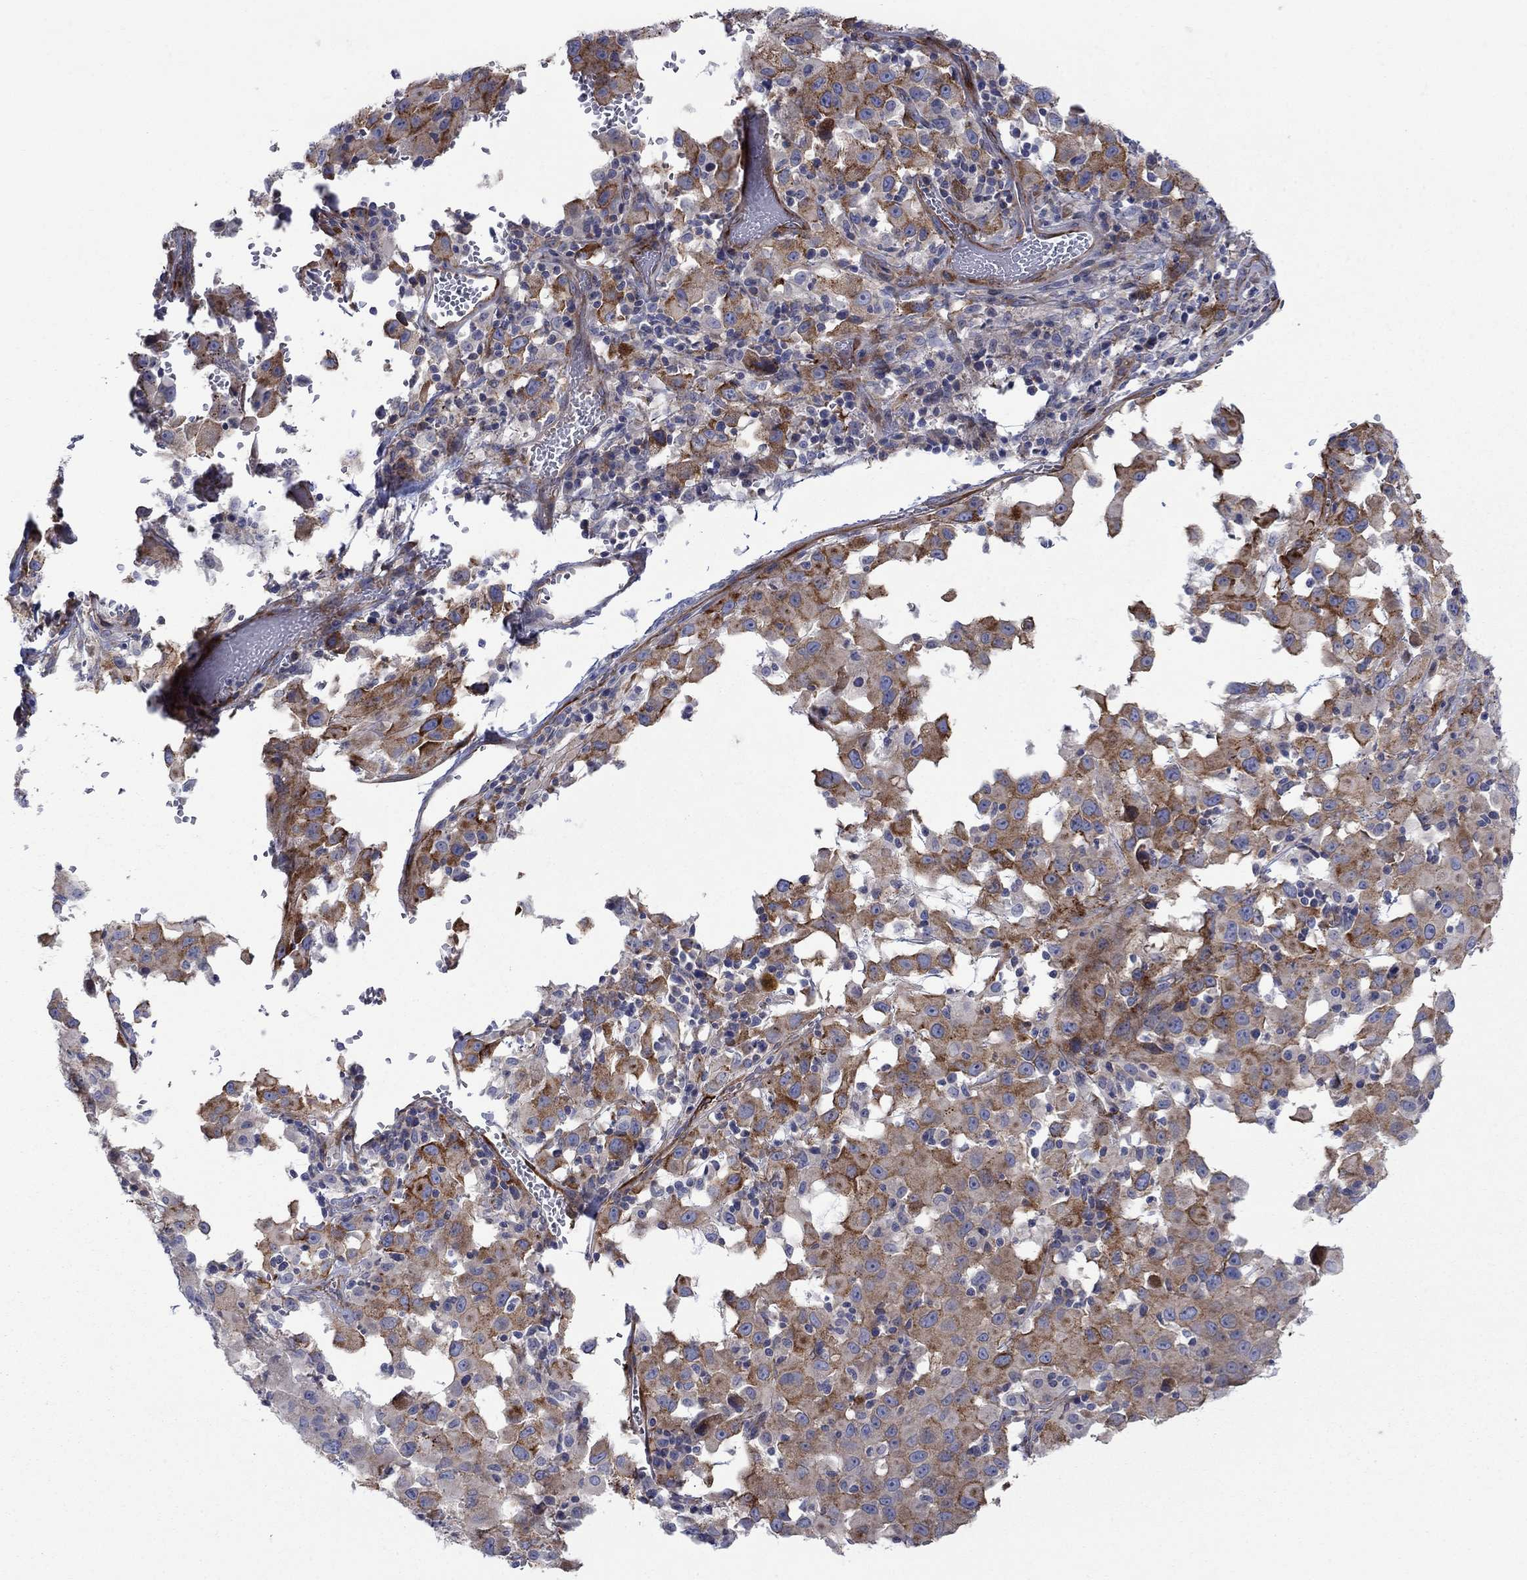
{"staining": {"intensity": "strong", "quantity": "<25%", "location": "cytoplasmic/membranous"}, "tissue": "melanoma", "cell_type": "Tumor cells", "image_type": "cancer", "snomed": [{"axis": "morphology", "description": "Malignant melanoma, Metastatic site"}, {"axis": "topography", "description": "Lymph node"}], "caption": "DAB immunohistochemical staining of melanoma displays strong cytoplasmic/membranous protein expression in about <25% of tumor cells.", "gene": "FXR1", "patient": {"sex": "male", "age": 50}}